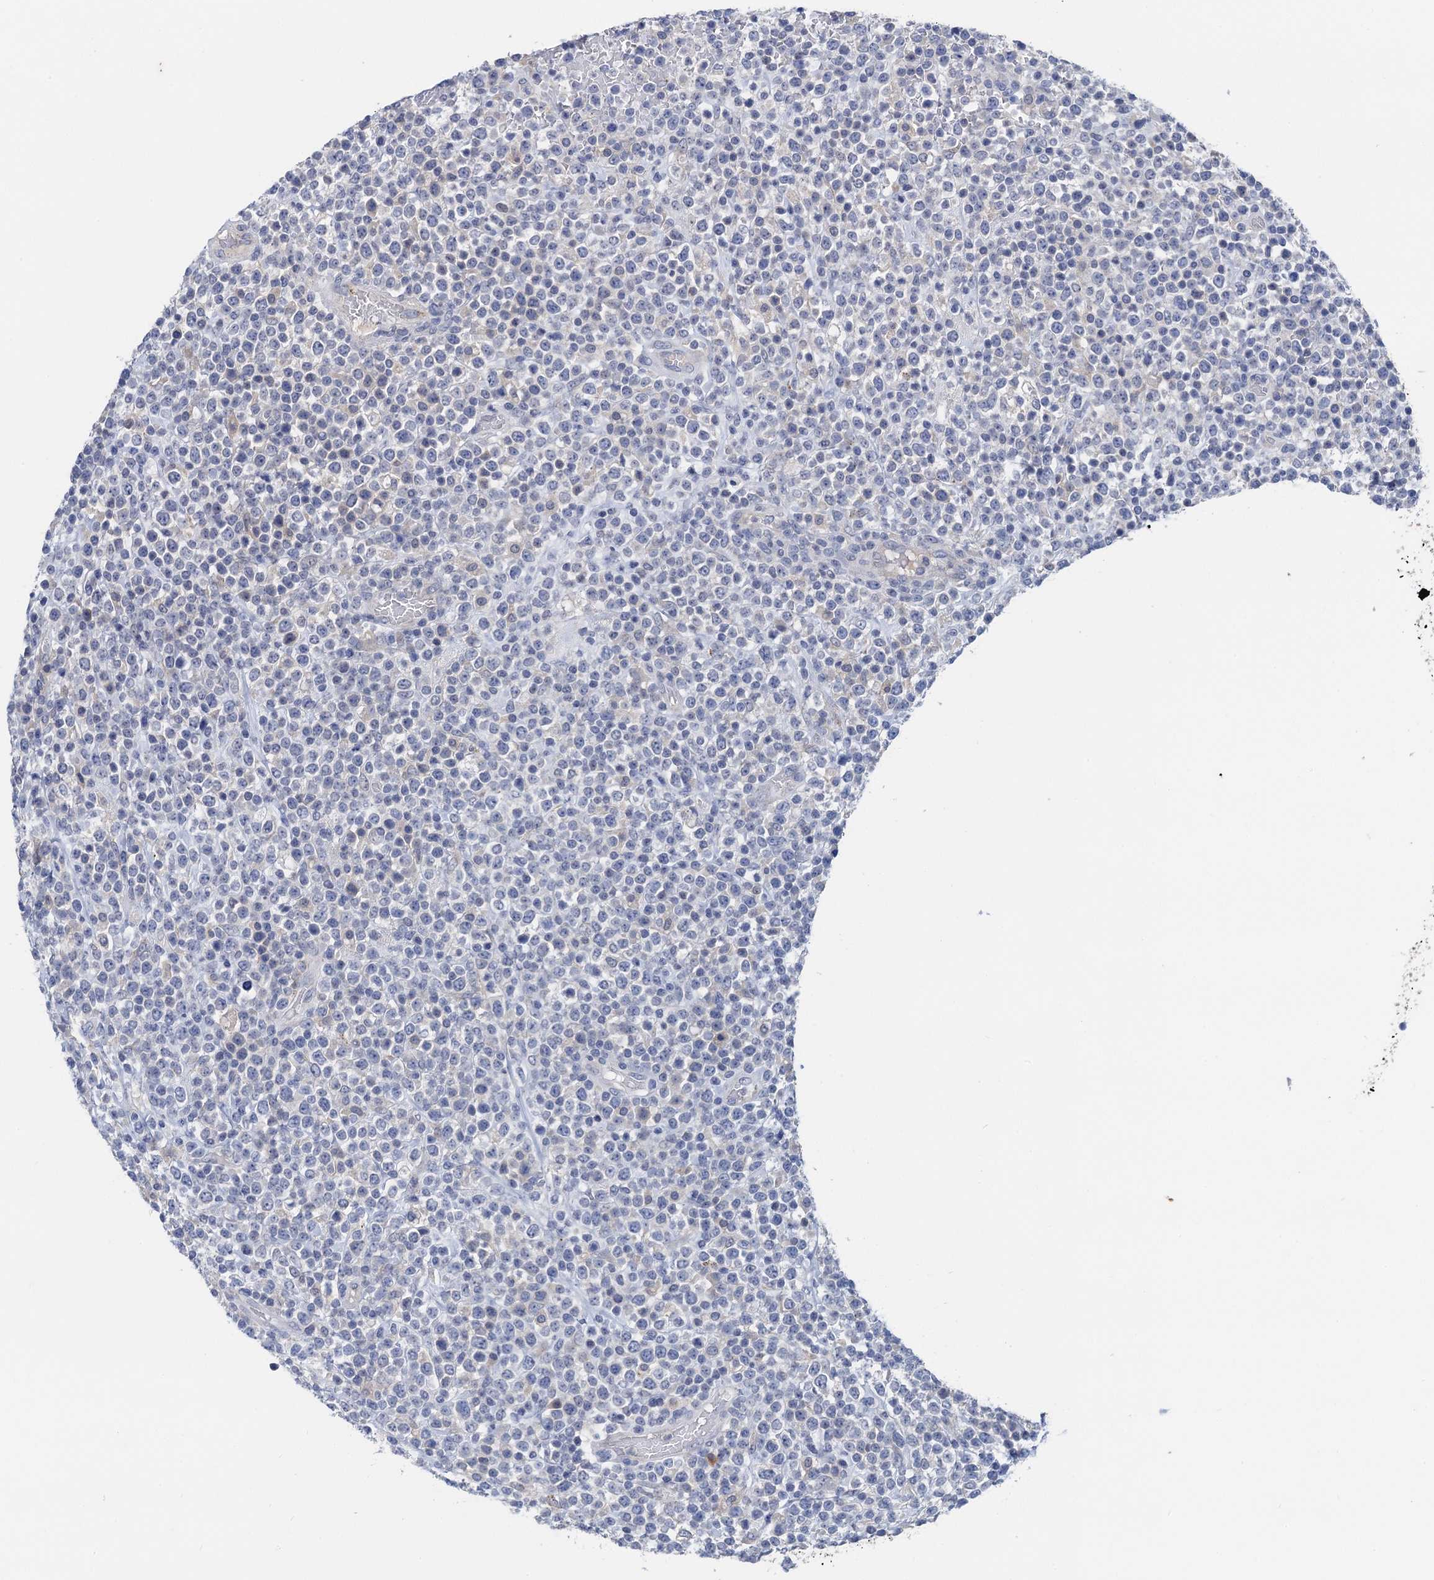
{"staining": {"intensity": "negative", "quantity": "none", "location": "none"}, "tissue": "lymphoma", "cell_type": "Tumor cells", "image_type": "cancer", "snomed": [{"axis": "morphology", "description": "Malignant lymphoma, non-Hodgkin's type, High grade"}, {"axis": "topography", "description": "Colon"}], "caption": "DAB immunohistochemical staining of high-grade malignant lymphoma, non-Hodgkin's type shows no significant staining in tumor cells.", "gene": "TMEM39B", "patient": {"sex": "female", "age": 53}}